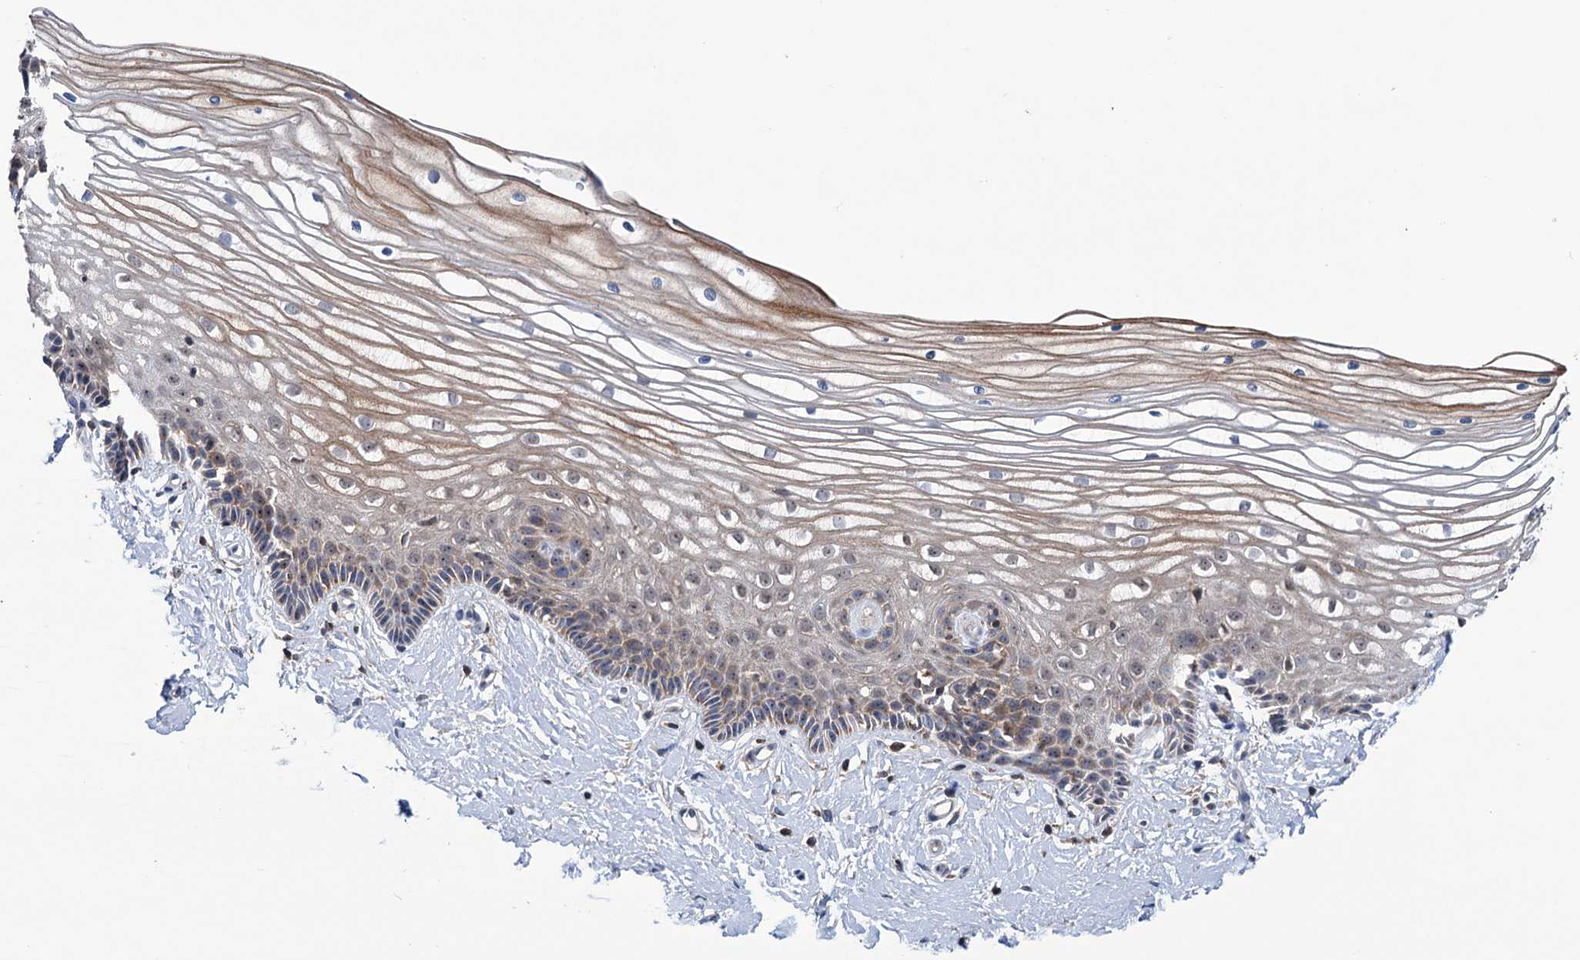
{"staining": {"intensity": "moderate", "quantity": ">75%", "location": "cytoplasmic/membranous,nuclear"}, "tissue": "vagina", "cell_type": "Squamous epithelial cells", "image_type": "normal", "snomed": [{"axis": "morphology", "description": "Normal tissue, NOS"}, {"axis": "topography", "description": "Vagina"}, {"axis": "topography", "description": "Cervix"}], "caption": "A high-resolution histopathology image shows IHC staining of benign vagina, which displays moderate cytoplasmic/membranous,nuclear positivity in about >75% of squamous epithelial cells.", "gene": "HTR3B", "patient": {"sex": "female", "age": 40}}